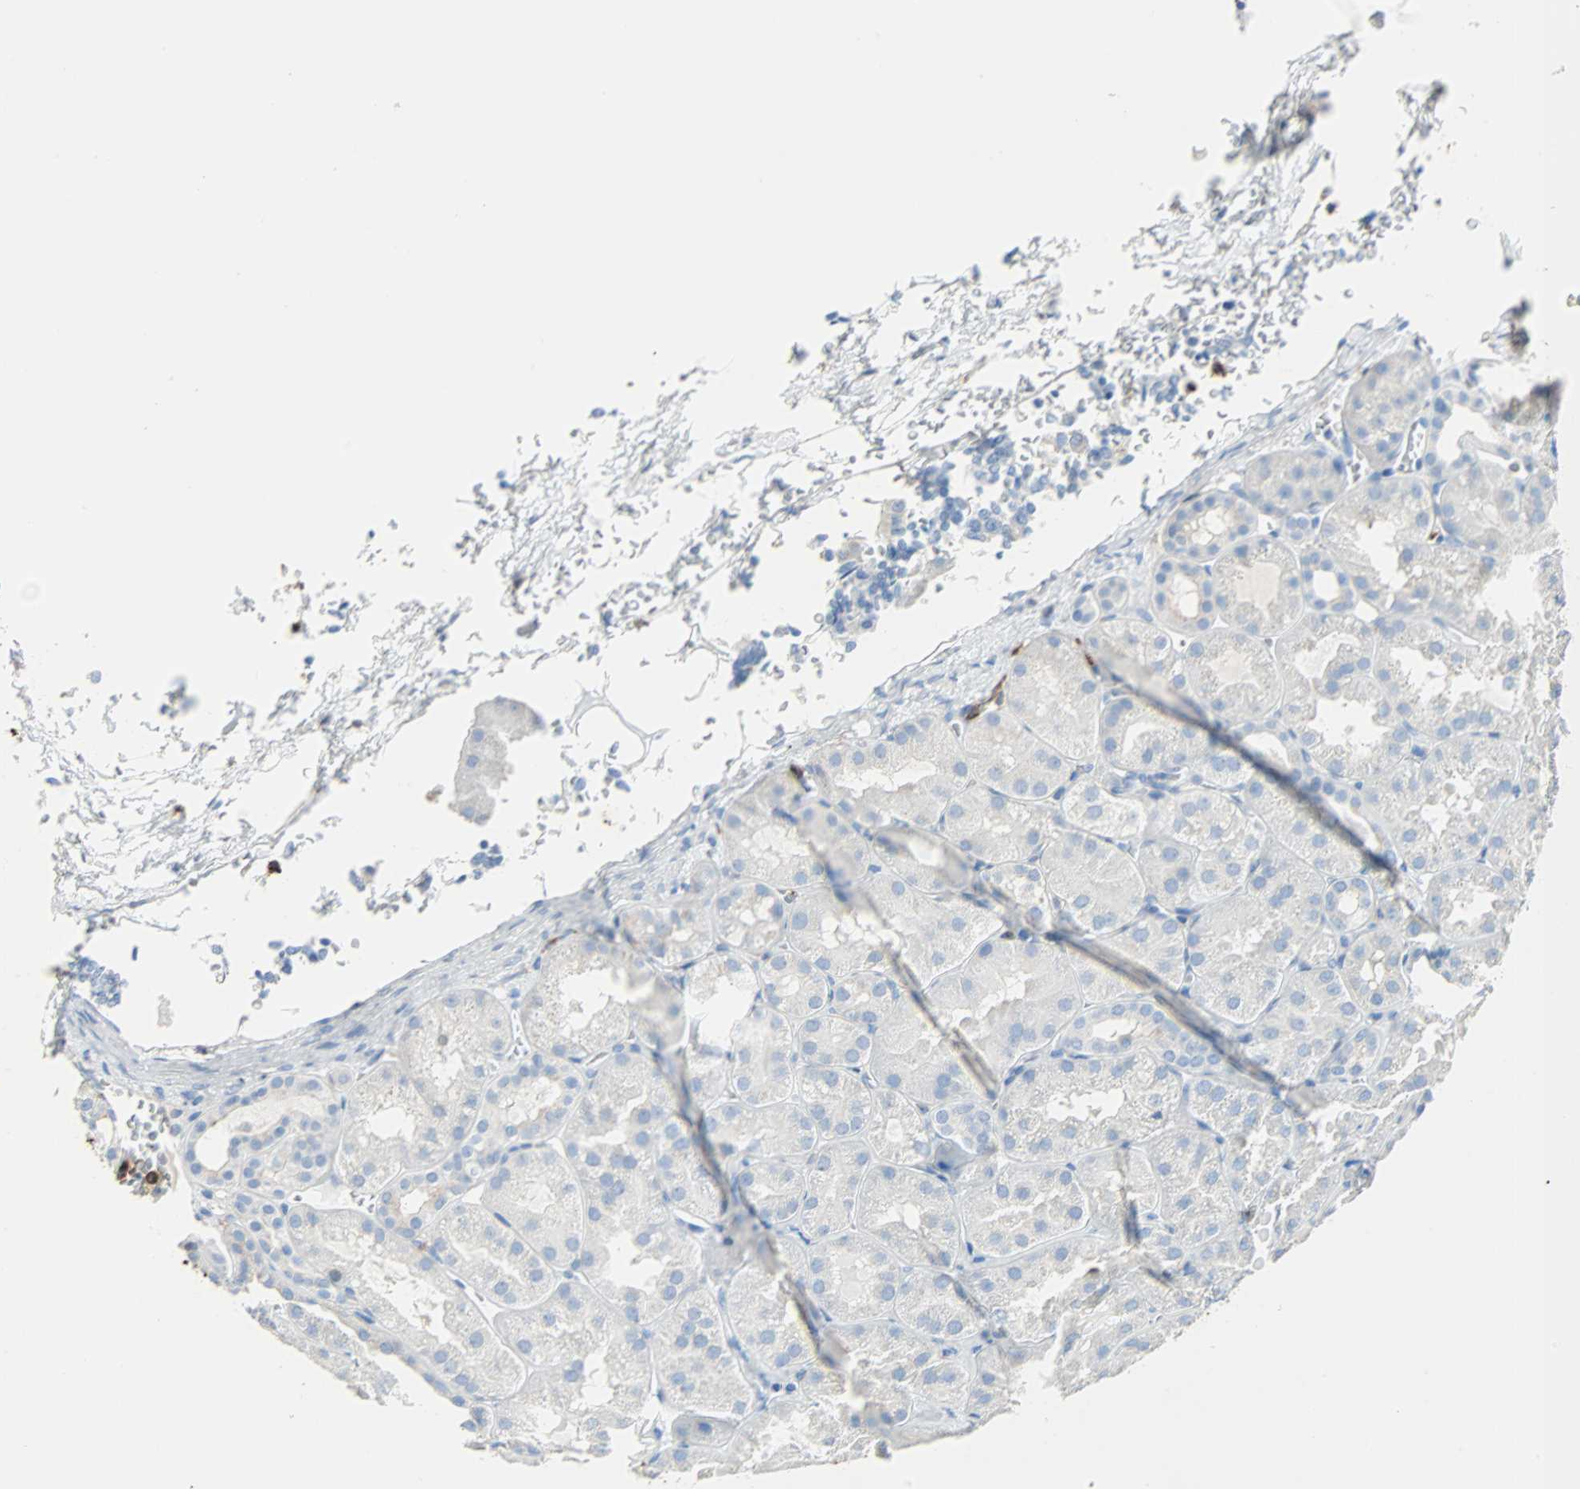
{"staining": {"intensity": "negative", "quantity": "none", "location": "none"}, "tissue": "kidney", "cell_type": "Cells in glomeruli", "image_type": "normal", "snomed": [{"axis": "morphology", "description": "Normal tissue, NOS"}, {"axis": "topography", "description": "Kidney"}], "caption": "Immunohistochemistry (IHC) histopathology image of unremarkable kidney: kidney stained with DAB (3,3'-diaminobenzidine) exhibits no significant protein positivity in cells in glomeruli.", "gene": "CLEC4A", "patient": {"sex": "male", "age": 28}}